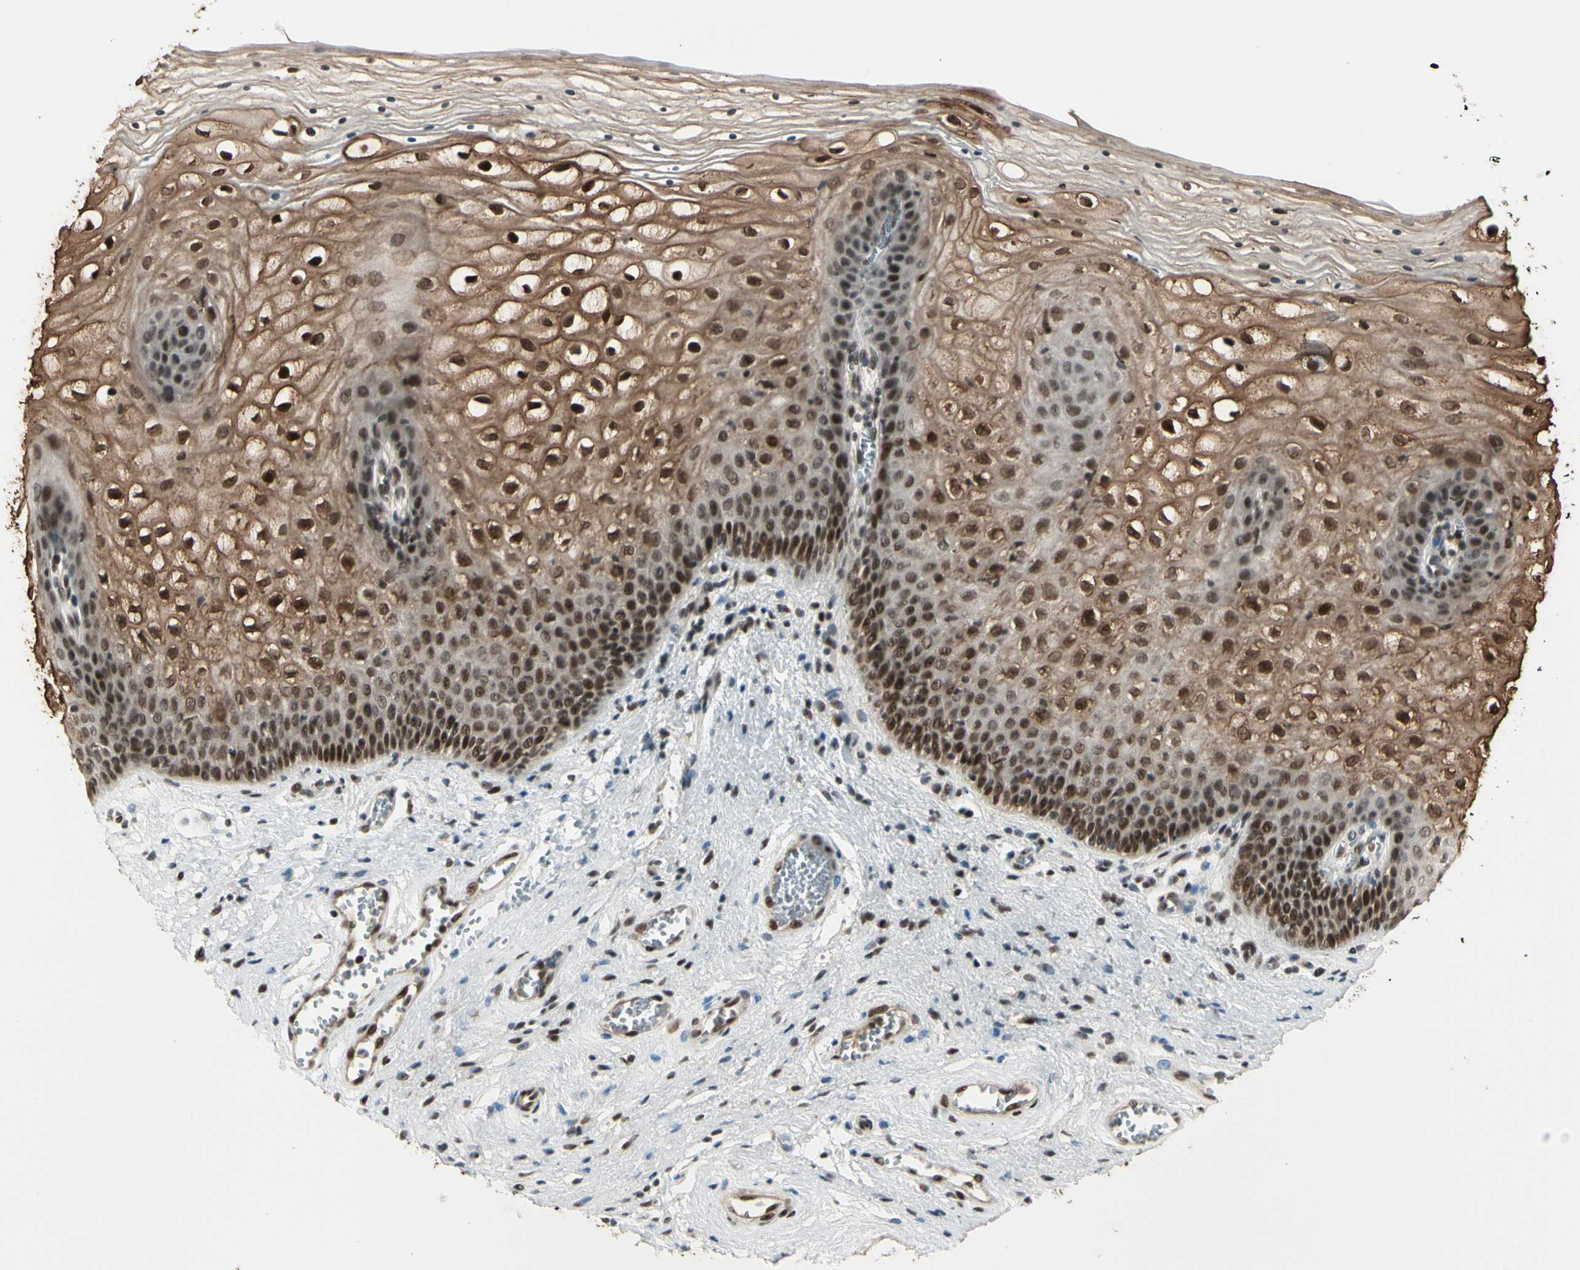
{"staining": {"intensity": "strong", "quantity": ">75%", "location": "cytoplasmic/membranous,nuclear"}, "tissue": "vagina", "cell_type": "Squamous epithelial cells", "image_type": "normal", "snomed": [{"axis": "morphology", "description": "Normal tissue, NOS"}, {"axis": "topography", "description": "Vagina"}], "caption": "Brown immunohistochemical staining in unremarkable human vagina displays strong cytoplasmic/membranous,nuclear expression in approximately >75% of squamous epithelial cells. (DAB (3,3'-diaminobenzidine) = brown stain, brightfield microscopy at high magnification).", "gene": "CHAMP1", "patient": {"sex": "female", "age": 34}}